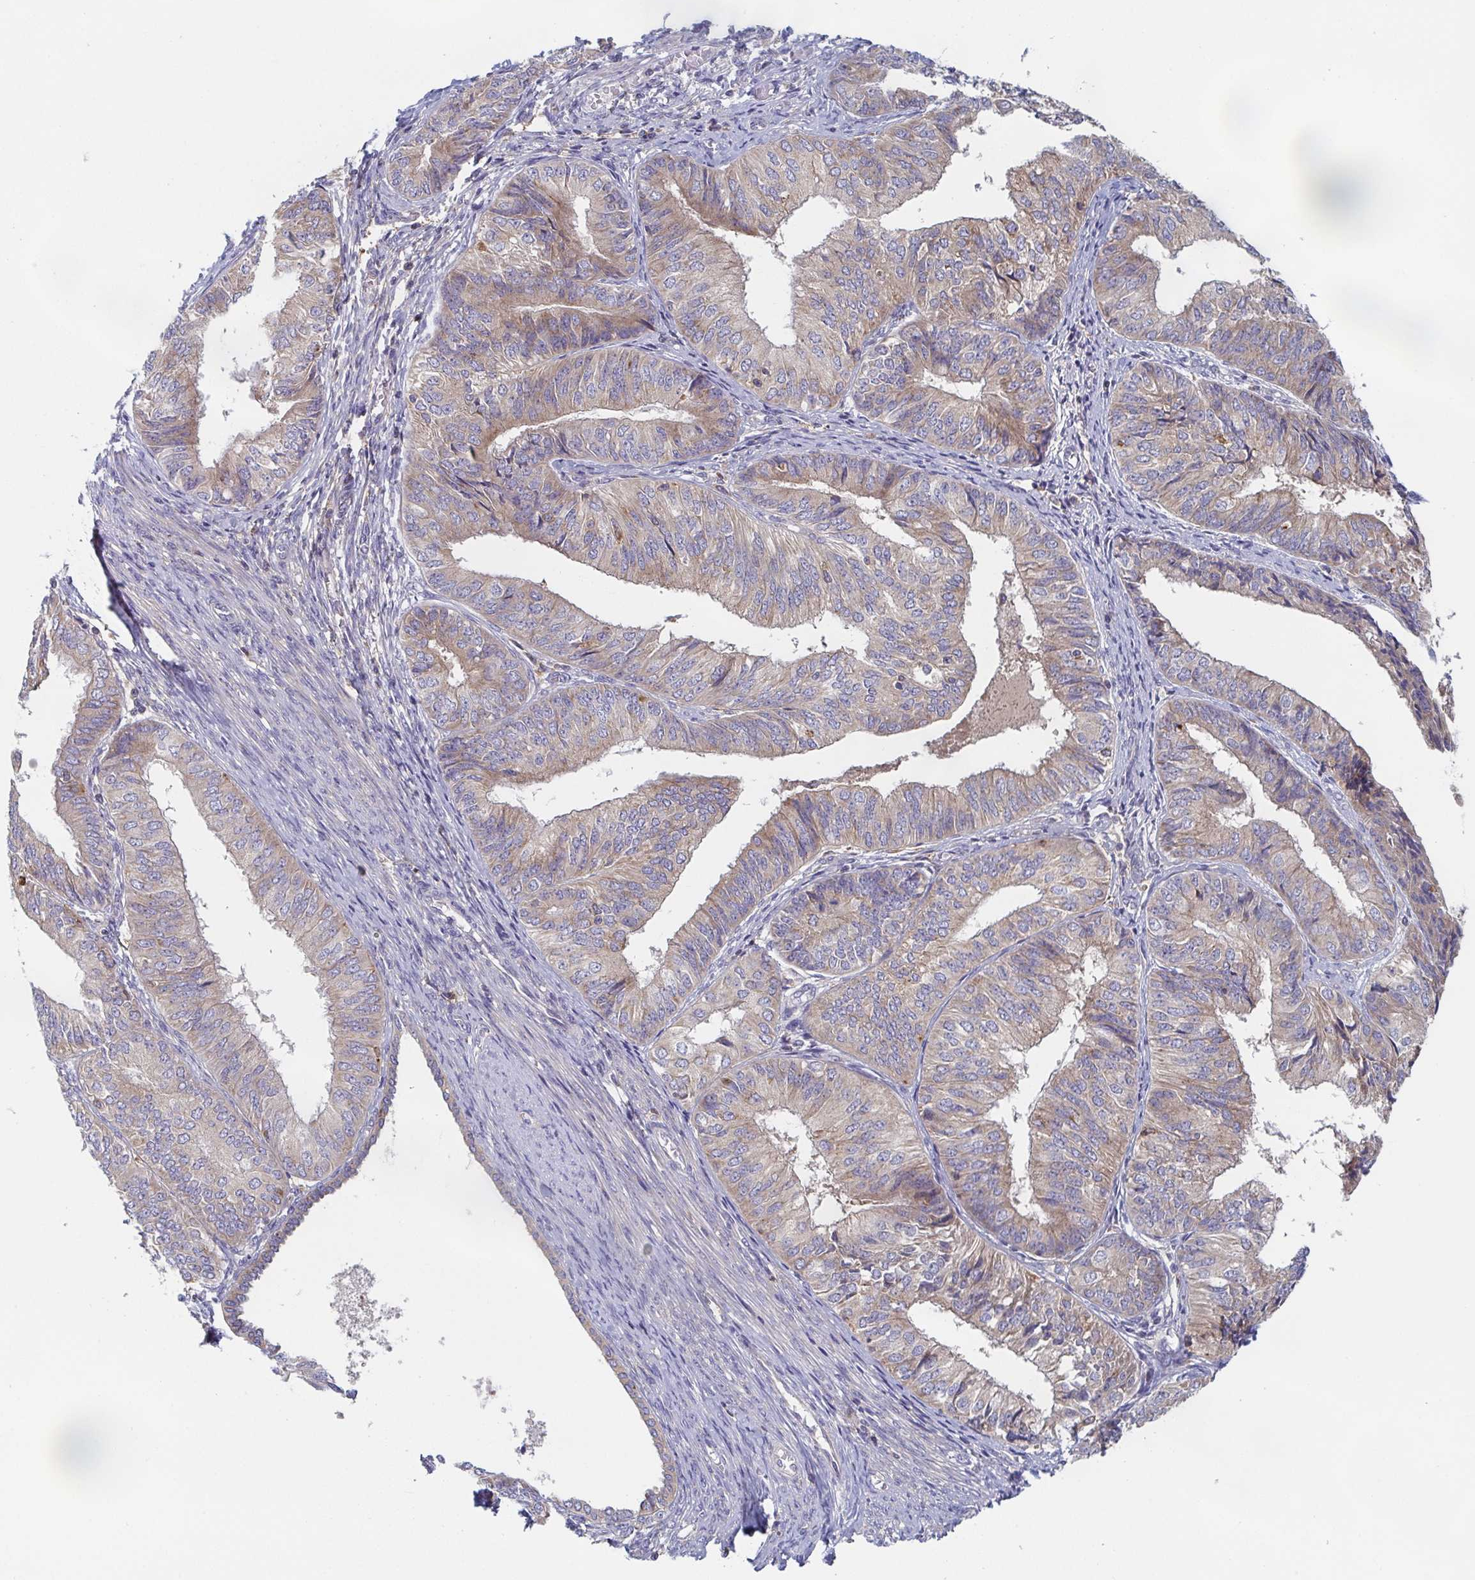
{"staining": {"intensity": "weak", "quantity": "25%-75%", "location": "cytoplasmic/membranous"}, "tissue": "endometrial cancer", "cell_type": "Tumor cells", "image_type": "cancer", "snomed": [{"axis": "morphology", "description": "Adenocarcinoma, NOS"}, {"axis": "topography", "description": "Endometrium"}], "caption": "IHC image of adenocarcinoma (endometrial) stained for a protein (brown), which exhibits low levels of weak cytoplasmic/membranous staining in approximately 25%-75% of tumor cells.", "gene": "TUFT1", "patient": {"sex": "female", "age": 58}}